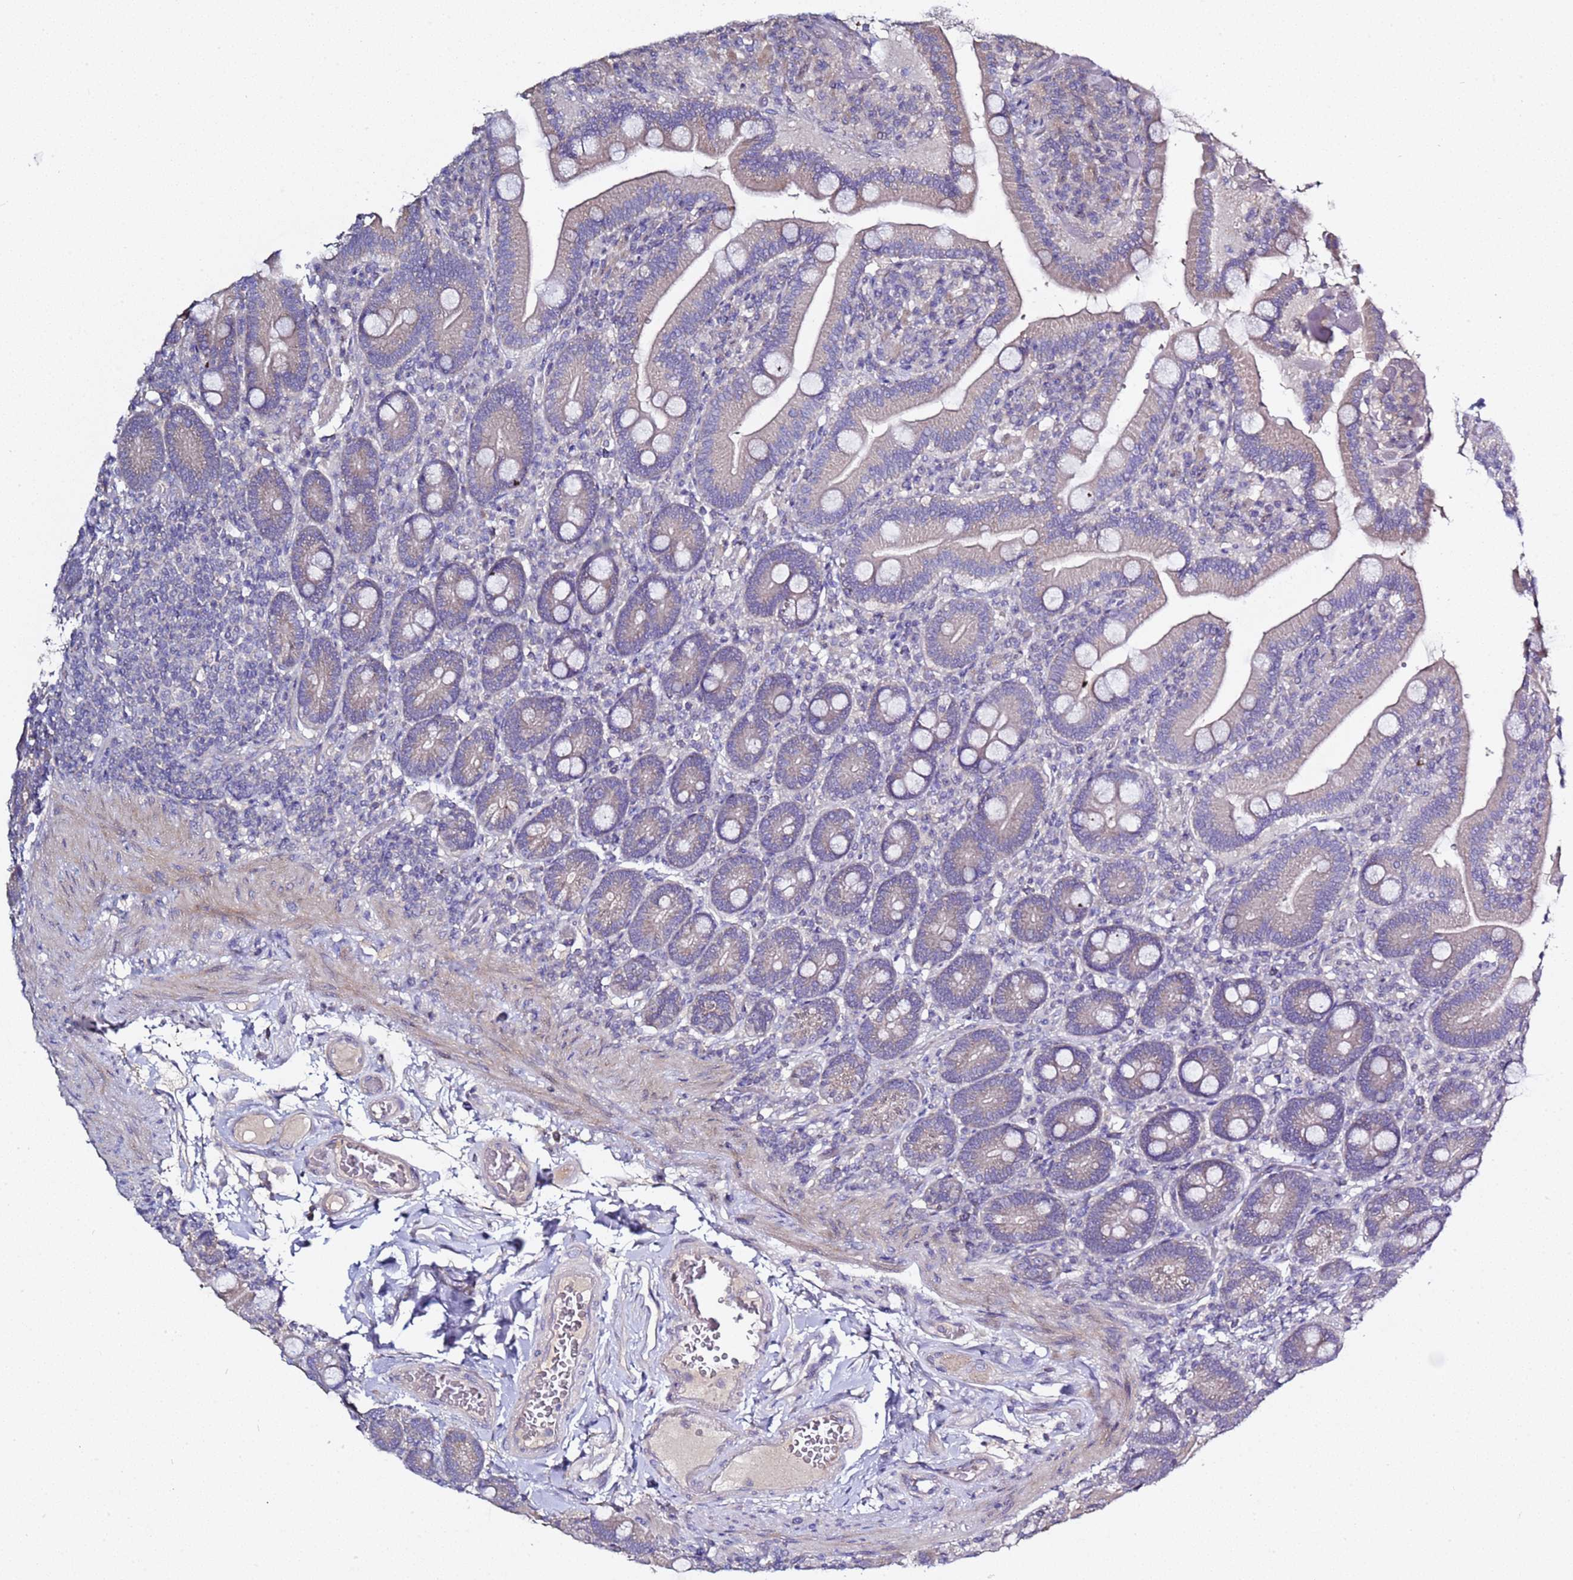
{"staining": {"intensity": "negative", "quantity": "none", "location": "none"}, "tissue": "duodenum", "cell_type": "Glandular cells", "image_type": "normal", "snomed": [{"axis": "morphology", "description": "Normal tissue, NOS"}, {"axis": "topography", "description": "Duodenum"}], "caption": "Immunohistochemical staining of benign duodenum displays no significant expression in glandular cells. (DAB immunohistochemistry, high magnification).", "gene": "RABL2A", "patient": {"sex": "female", "age": 62}}